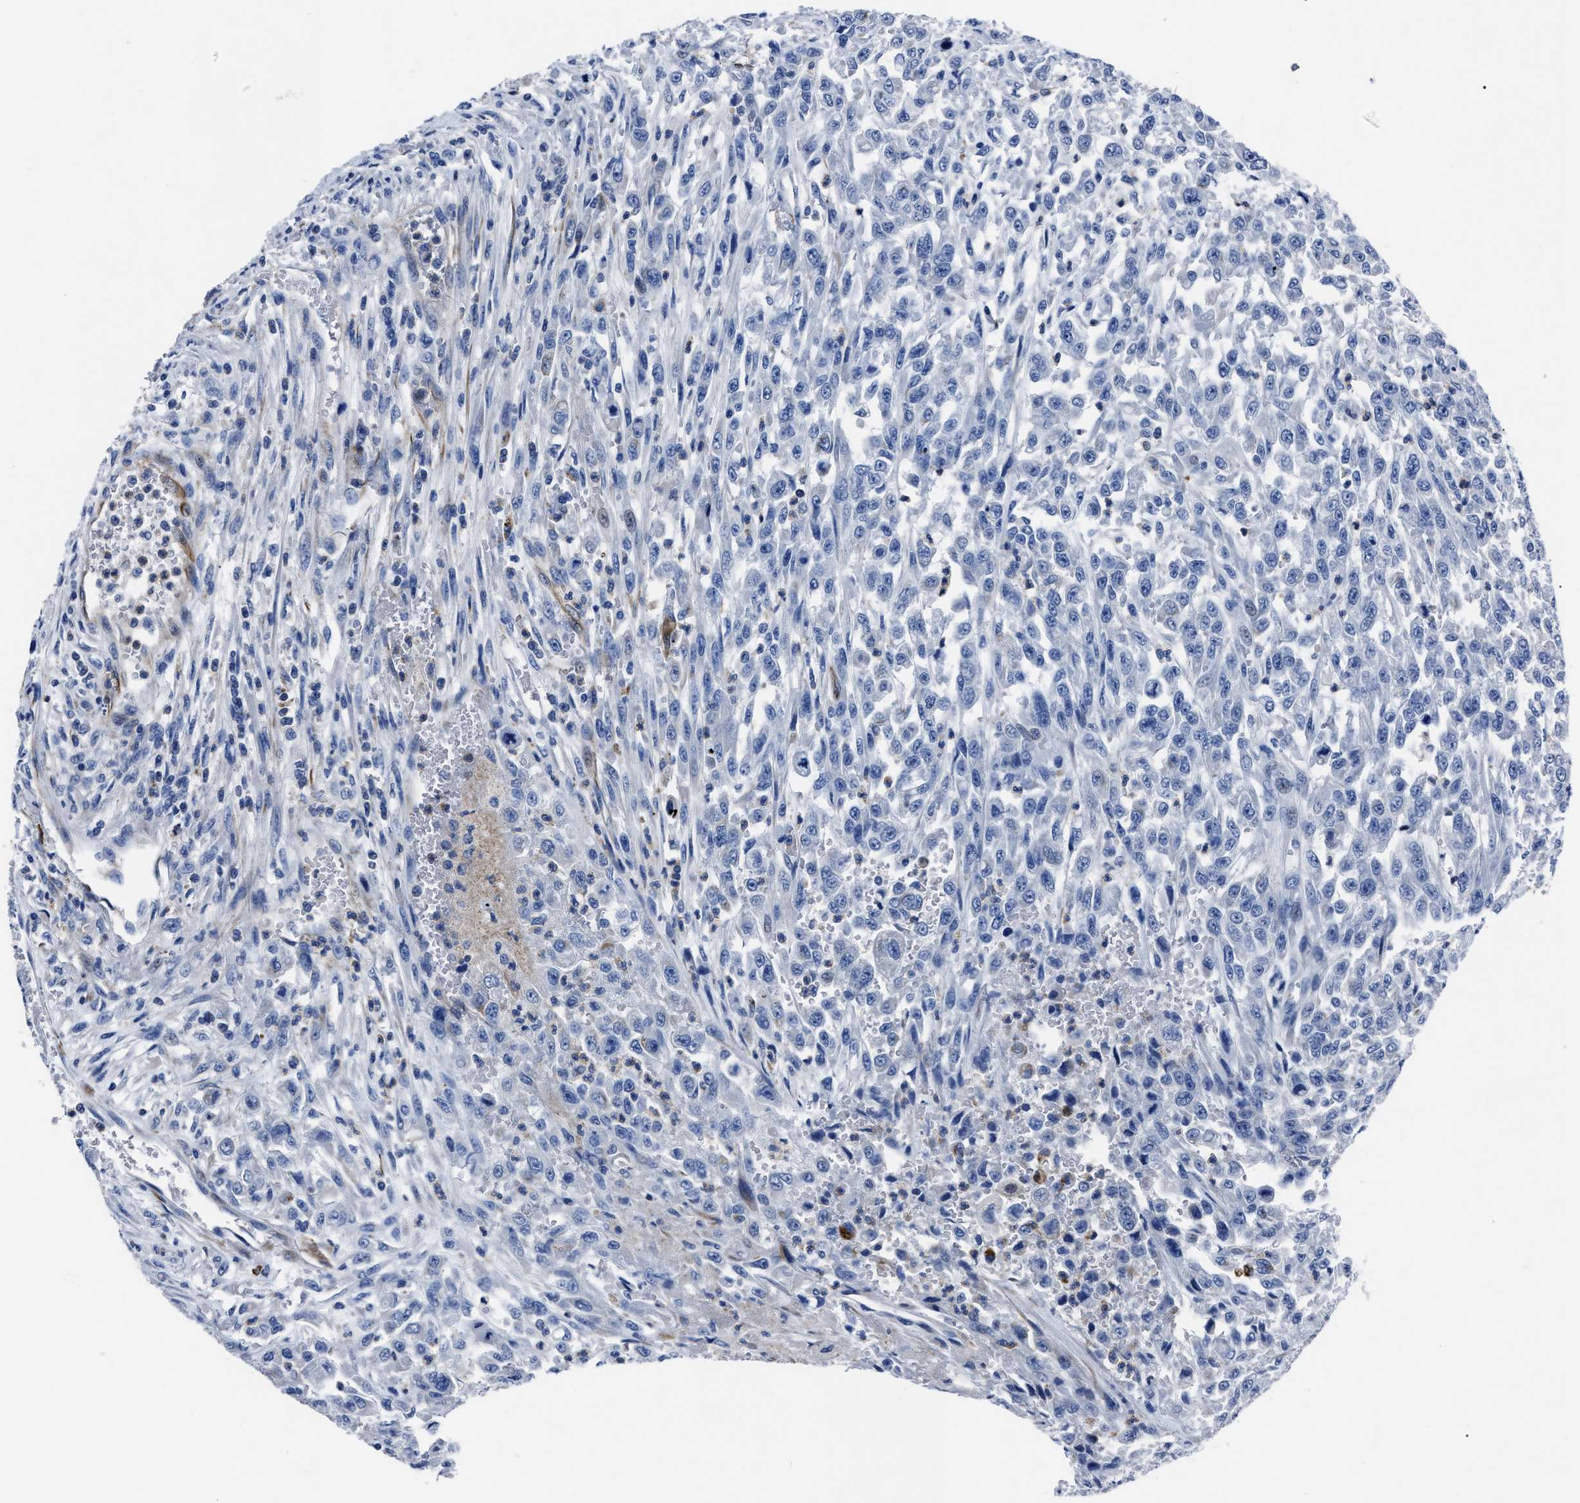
{"staining": {"intensity": "negative", "quantity": "none", "location": "none"}, "tissue": "urothelial cancer", "cell_type": "Tumor cells", "image_type": "cancer", "snomed": [{"axis": "morphology", "description": "Urothelial carcinoma, High grade"}, {"axis": "topography", "description": "Urinary bladder"}], "caption": "Immunohistochemical staining of urothelial cancer reveals no significant staining in tumor cells.", "gene": "OR10G3", "patient": {"sex": "male", "age": 46}}